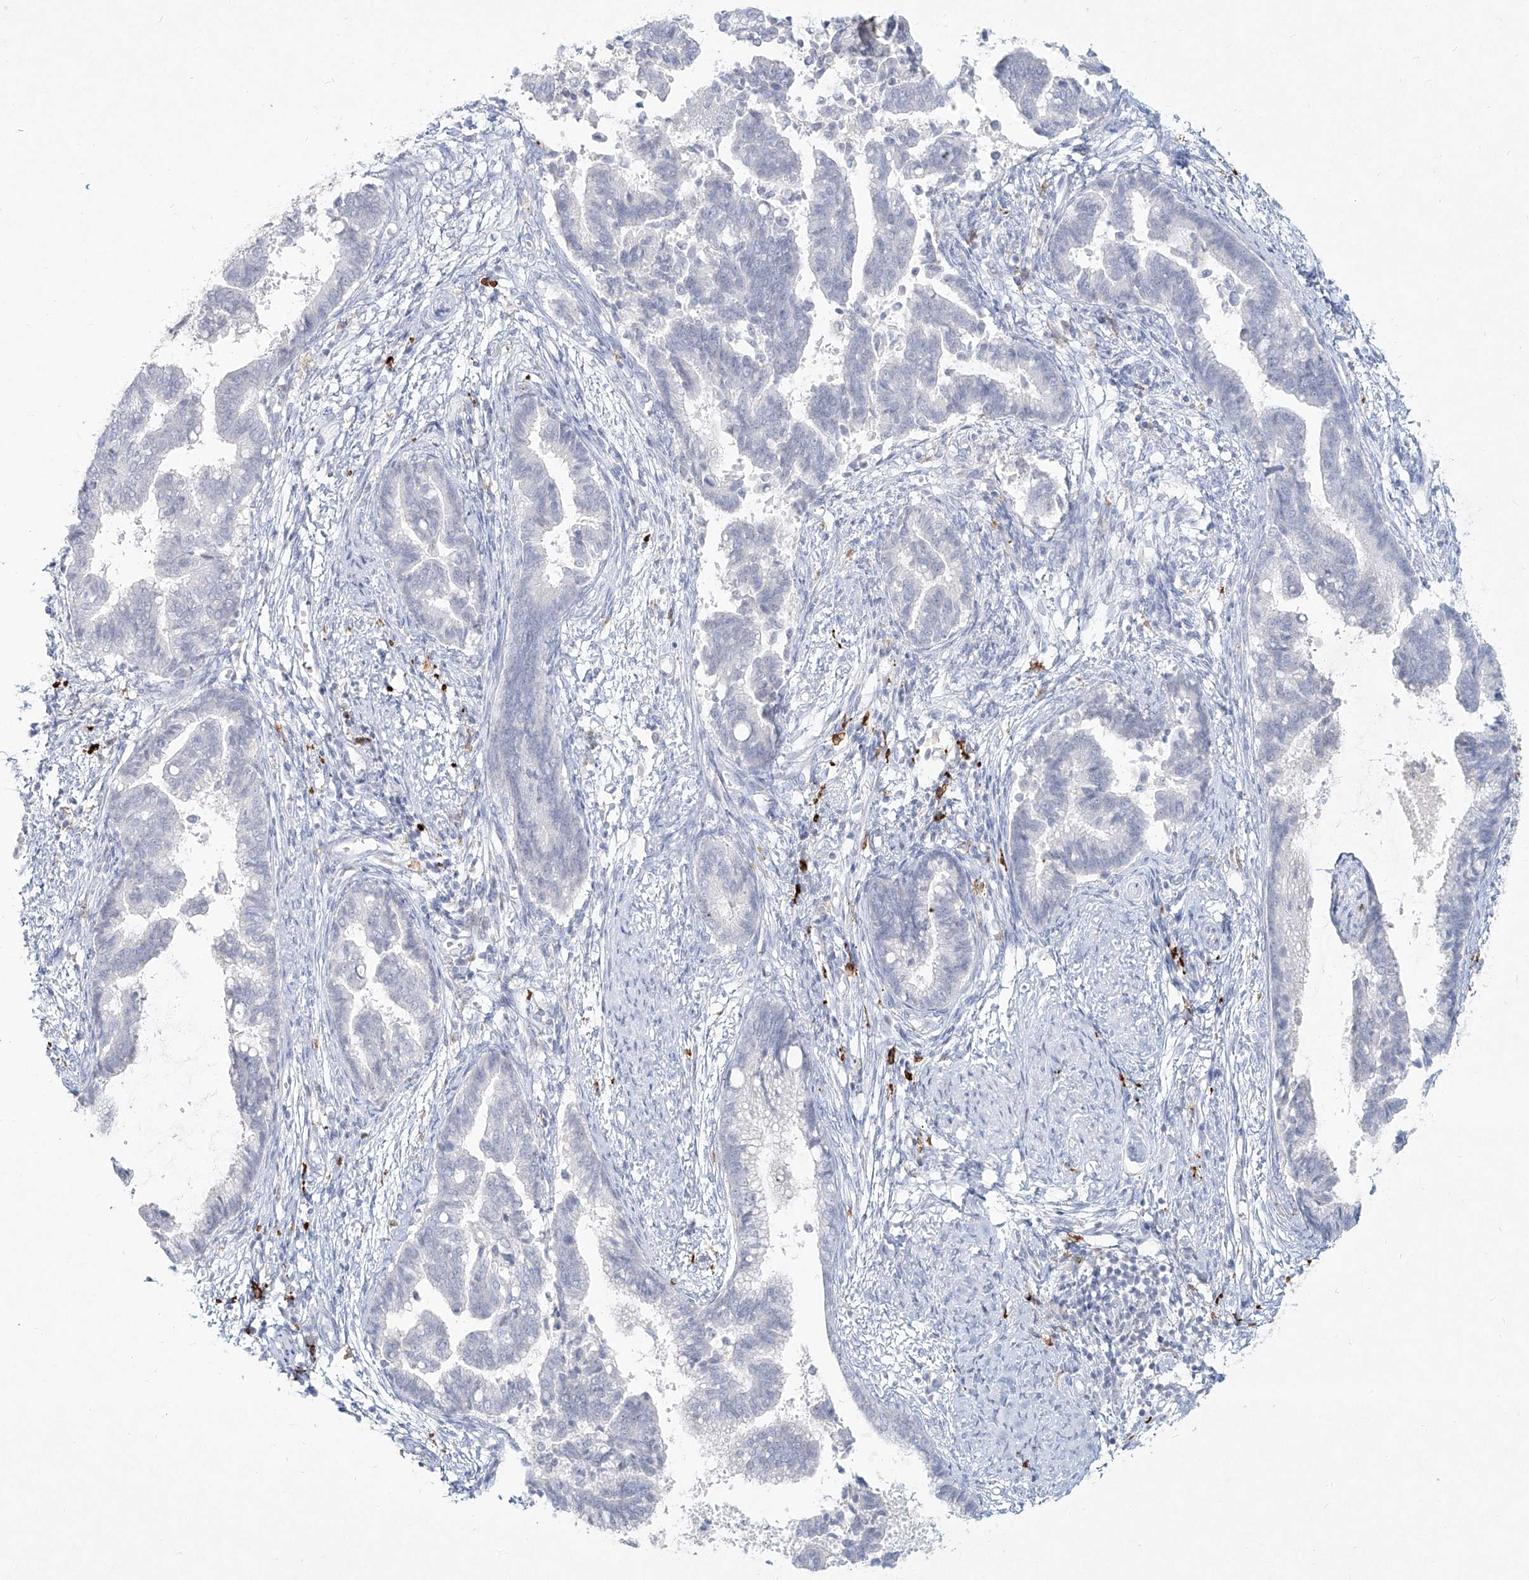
{"staining": {"intensity": "negative", "quantity": "none", "location": "none"}, "tissue": "cervical cancer", "cell_type": "Tumor cells", "image_type": "cancer", "snomed": [{"axis": "morphology", "description": "Adenocarcinoma, NOS"}, {"axis": "topography", "description": "Cervix"}], "caption": "Tumor cells show no significant positivity in cervical cancer. (Brightfield microscopy of DAB (3,3'-diaminobenzidine) IHC at high magnification).", "gene": "CD209", "patient": {"sex": "female", "age": 44}}